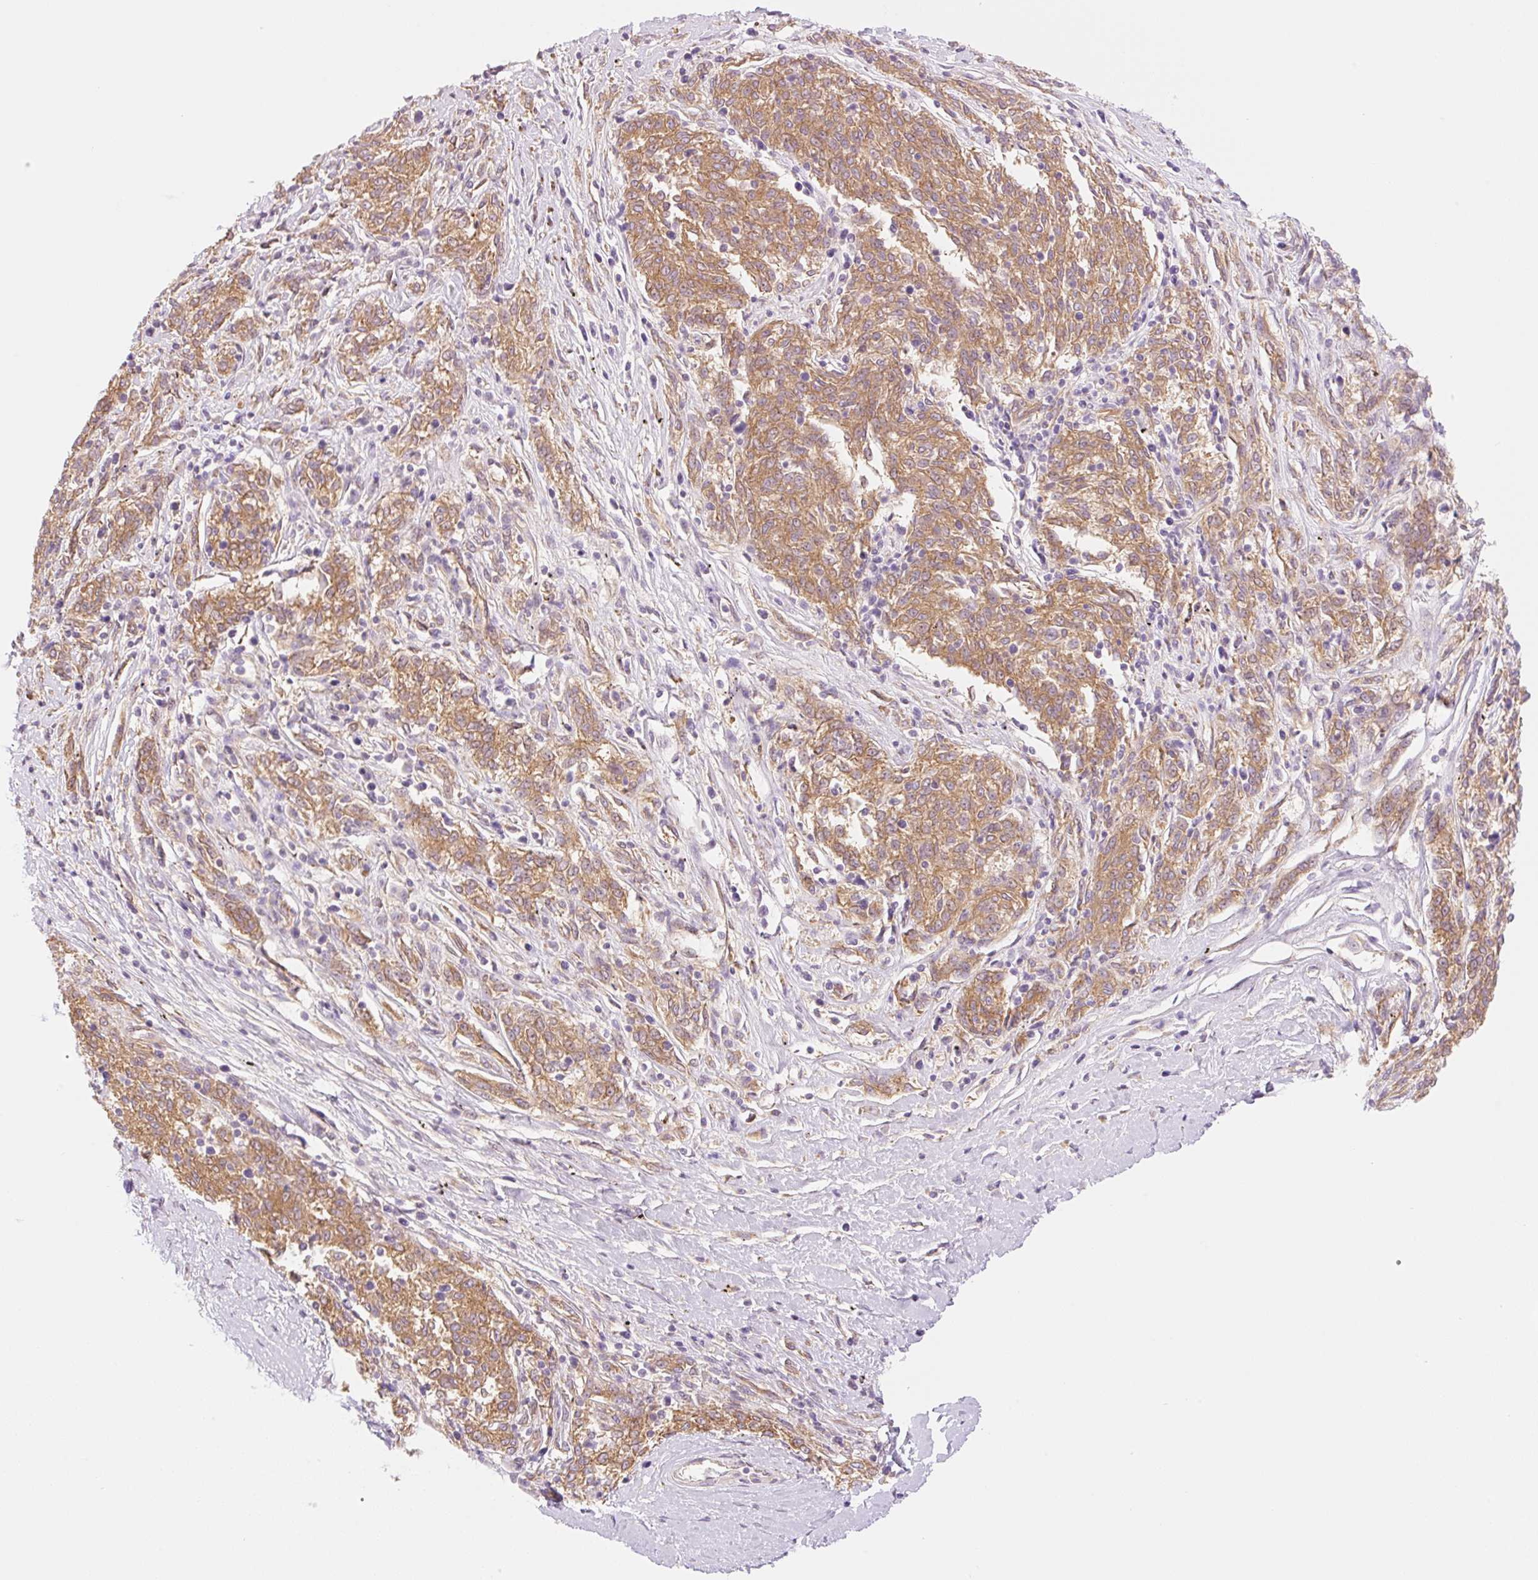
{"staining": {"intensity": "moderate", "quantity": ">75%", "location": "cytoplasmic/membranous"}, "tissue": "melanoma", "cell_type": "Tumor cells", "image_type": "cancer", "snomed": [{"axis": "morphology", "description": "Malignant melanoma, NOS"}, {"axis": "topography", "description": "Skin"}], "caption": "Malignant melanoma stained with DAB (3,3'-diaminobenzidine) immunohistochemistry (IHC) demonstrates medium levels of moderate cytoplasmic/membranous positivity in about >75% of tumor cells. The staining is performed using DAB (3,3'-diaminobenzidine) brown chromogen to label protein expression. The nuclei are counter-stained blue using hematoxylin.", "gene": "NLRP5", "patient": {"sex": "female", "age": 72}}